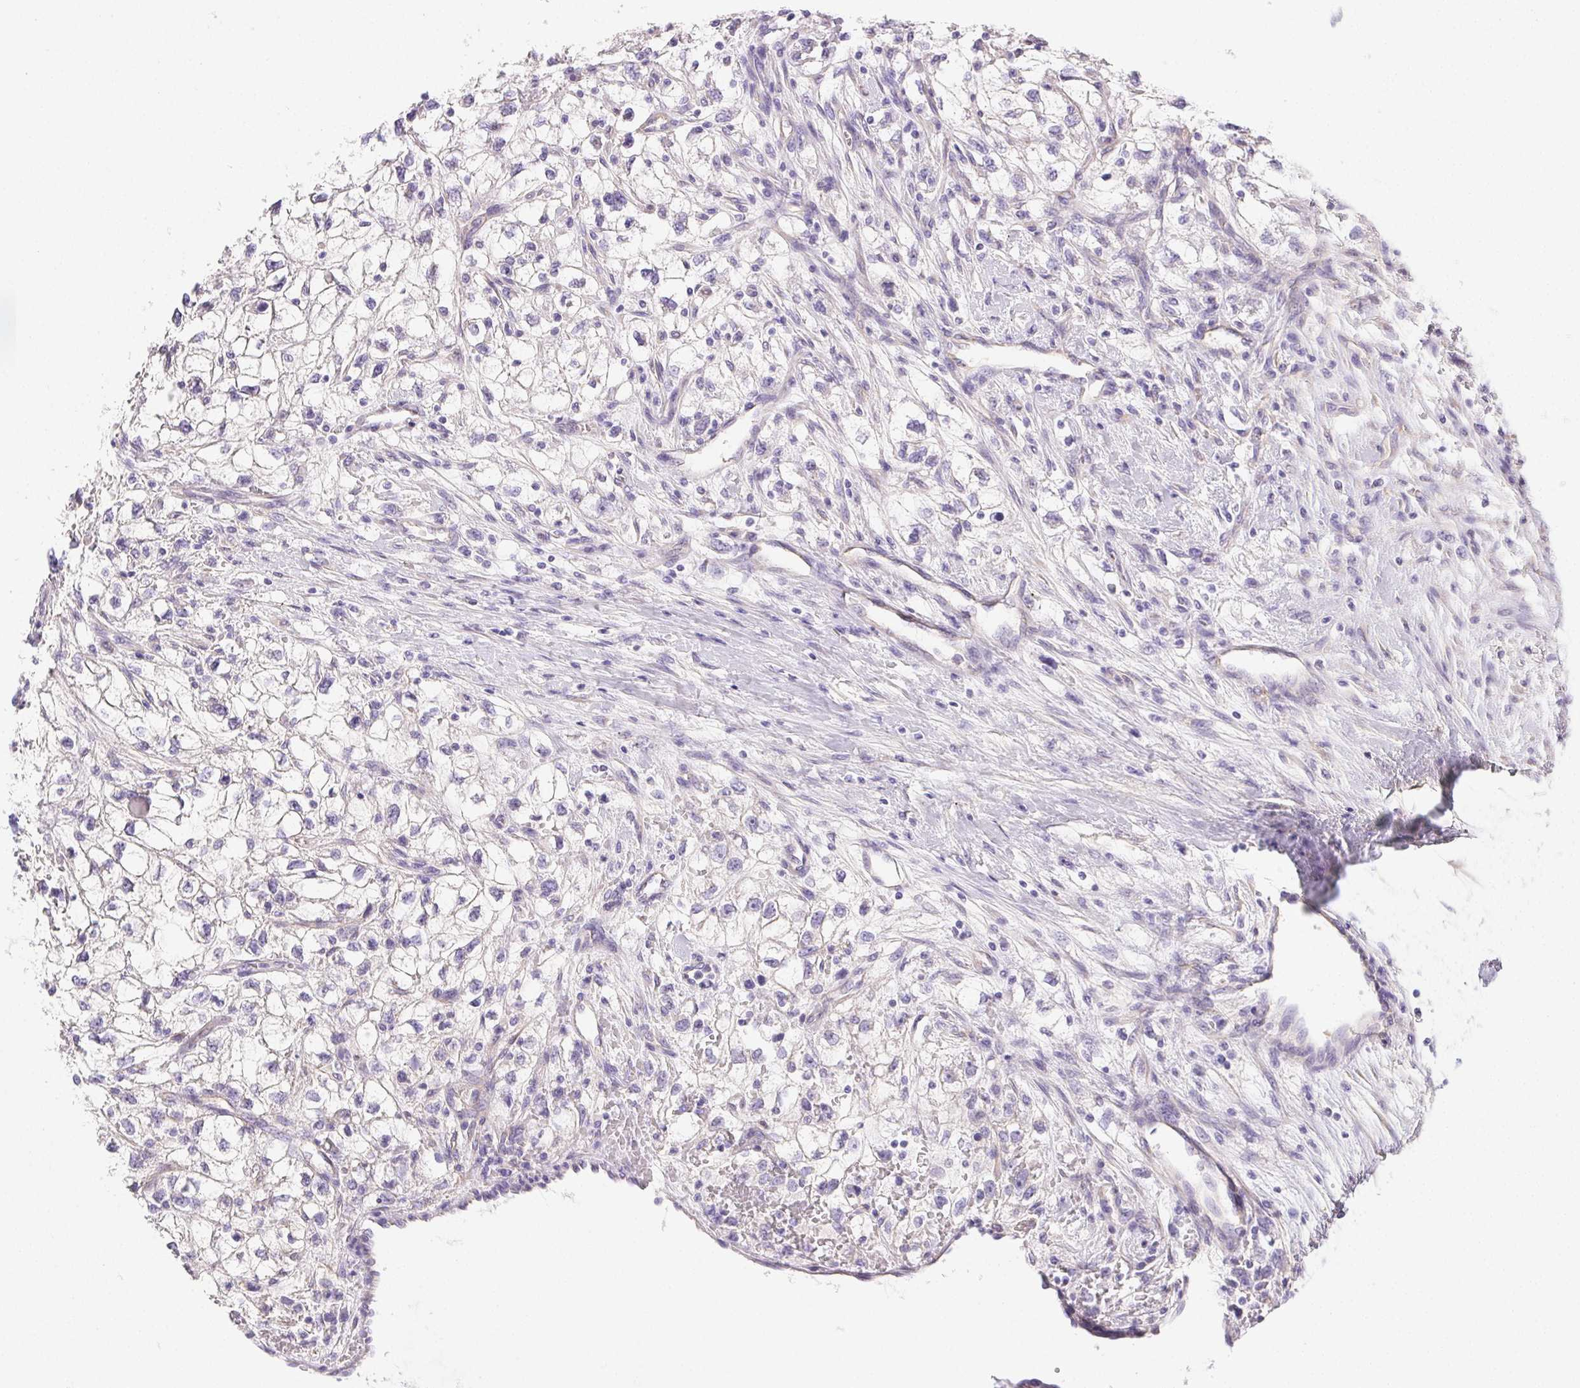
{"staining": {"intensity": "negative", "quantity": "none", "location": "none"}, "tissue": "renal cancer", "cell_type": "Tumor cells", "image_type": "cancer", "snomed": [{"axis": "morphology", "description": "Adenocarcinoma, NOS"}, {"axis": "topography", "description": "Kidney"}], "caption": "Immunohistochemistry micrograph of renal adenocarcinoma stained for a protein (brown), which demonstrates no expression in tumor cells. The staining is performed using DAB (3,3'-diaminobenzidine) brown chromogen with nuclei counter-stained in using hematoxylin.", "gene": "PNLIP", "patient": {"sex": "male", "age": 59}}